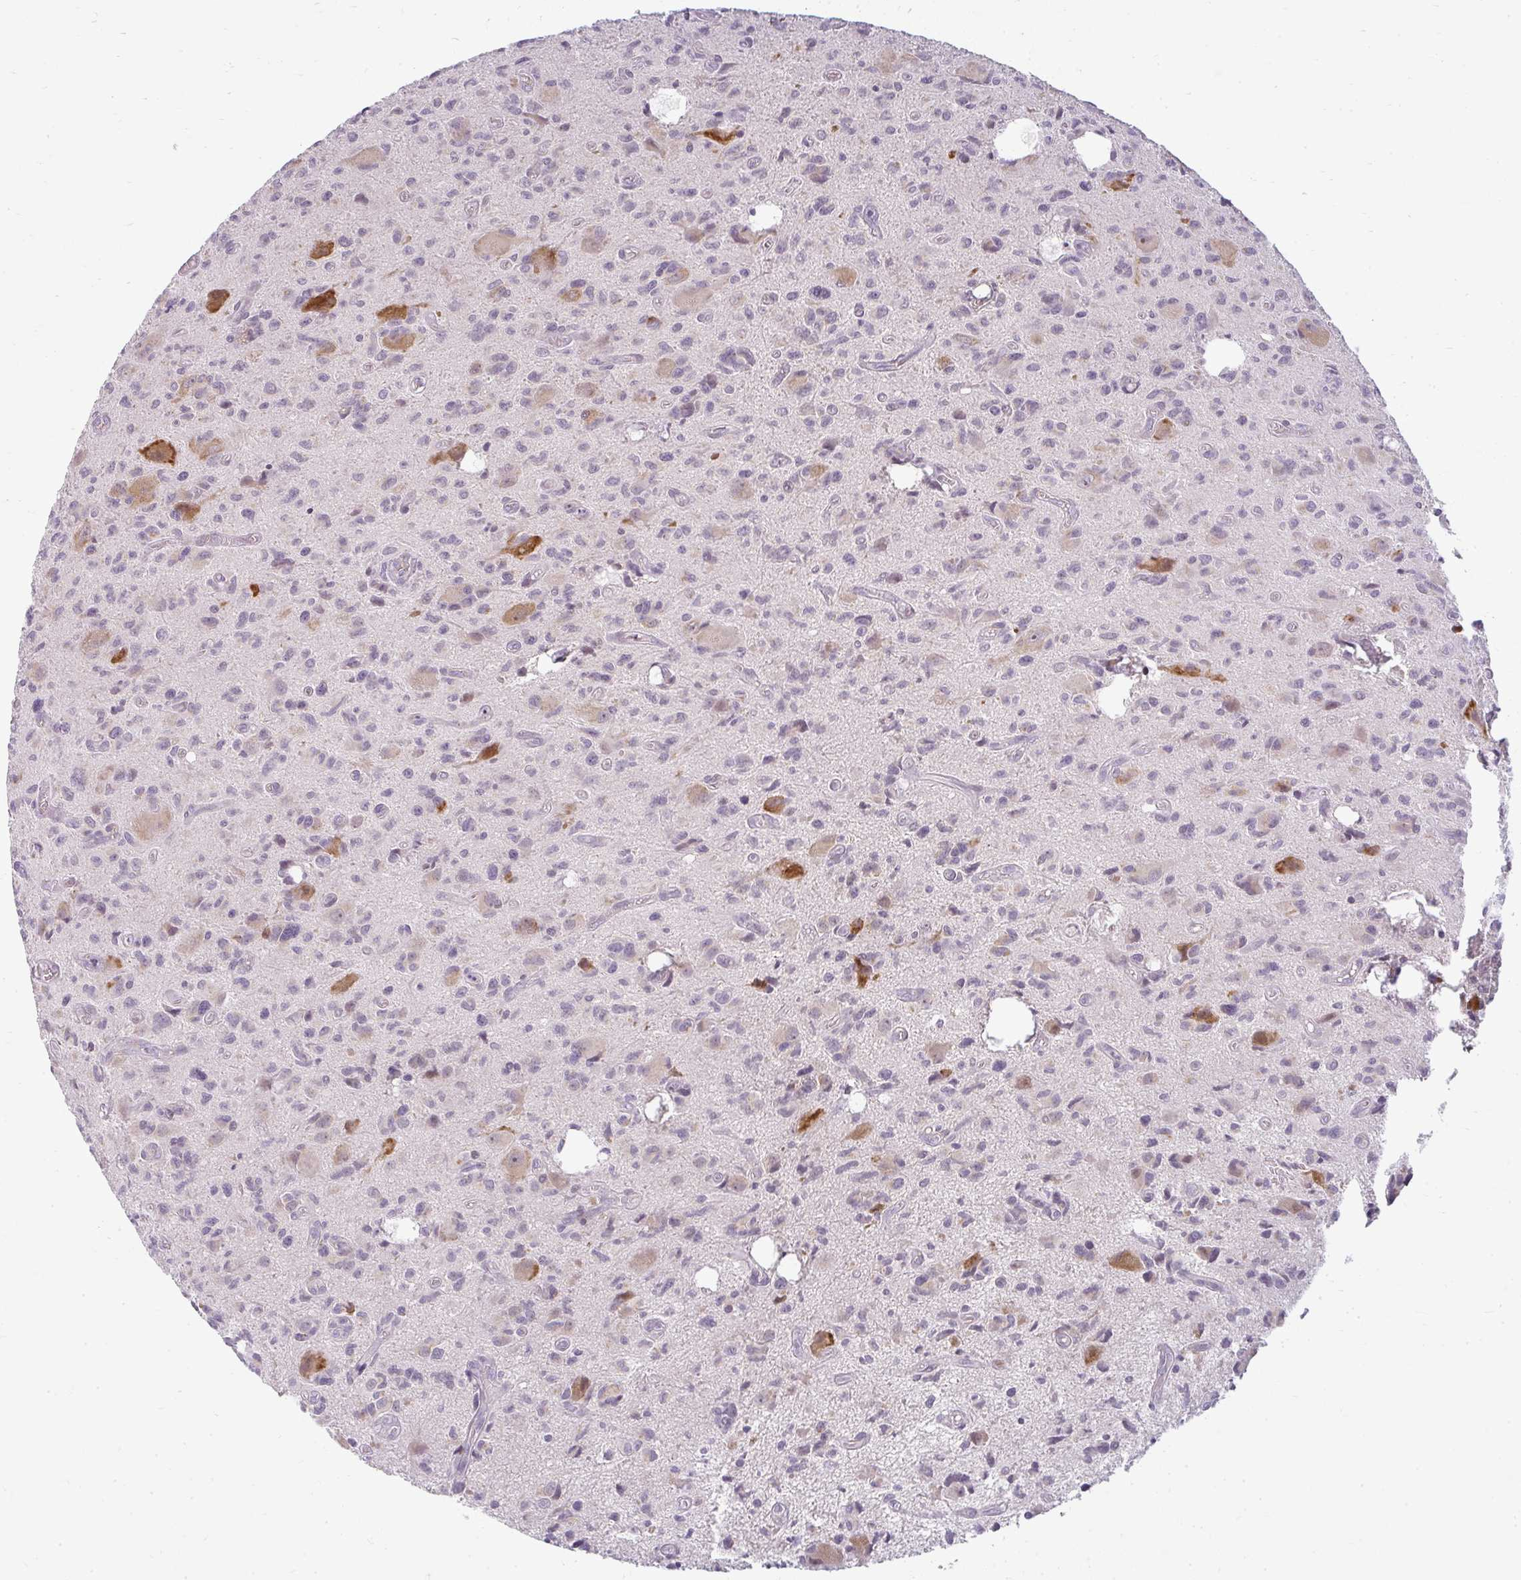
{"staining": {"intensity": "negative", "quantity": "none", "location": "none"}, "tissue": "glioma", "cell_type": "Tumor cells", "image_type": "cancer", "snomed": [{"axis": "morphology", "description": "Glioma, malignant, High grade"}, {"axis": "topography", "description": "Brain"}], "caption": "Immunohistochemistry histopathology image of malignant glioma (high-grade) stained for a protein (brown), which demonstrates no staining in tumor cells. (DAB (3,3'-diaminobenzidine) IHC visualized using brightfield microscopy, high magnification).", "gene": "ZFYVE26", "patient": {"sex": "male", "age": 76}}